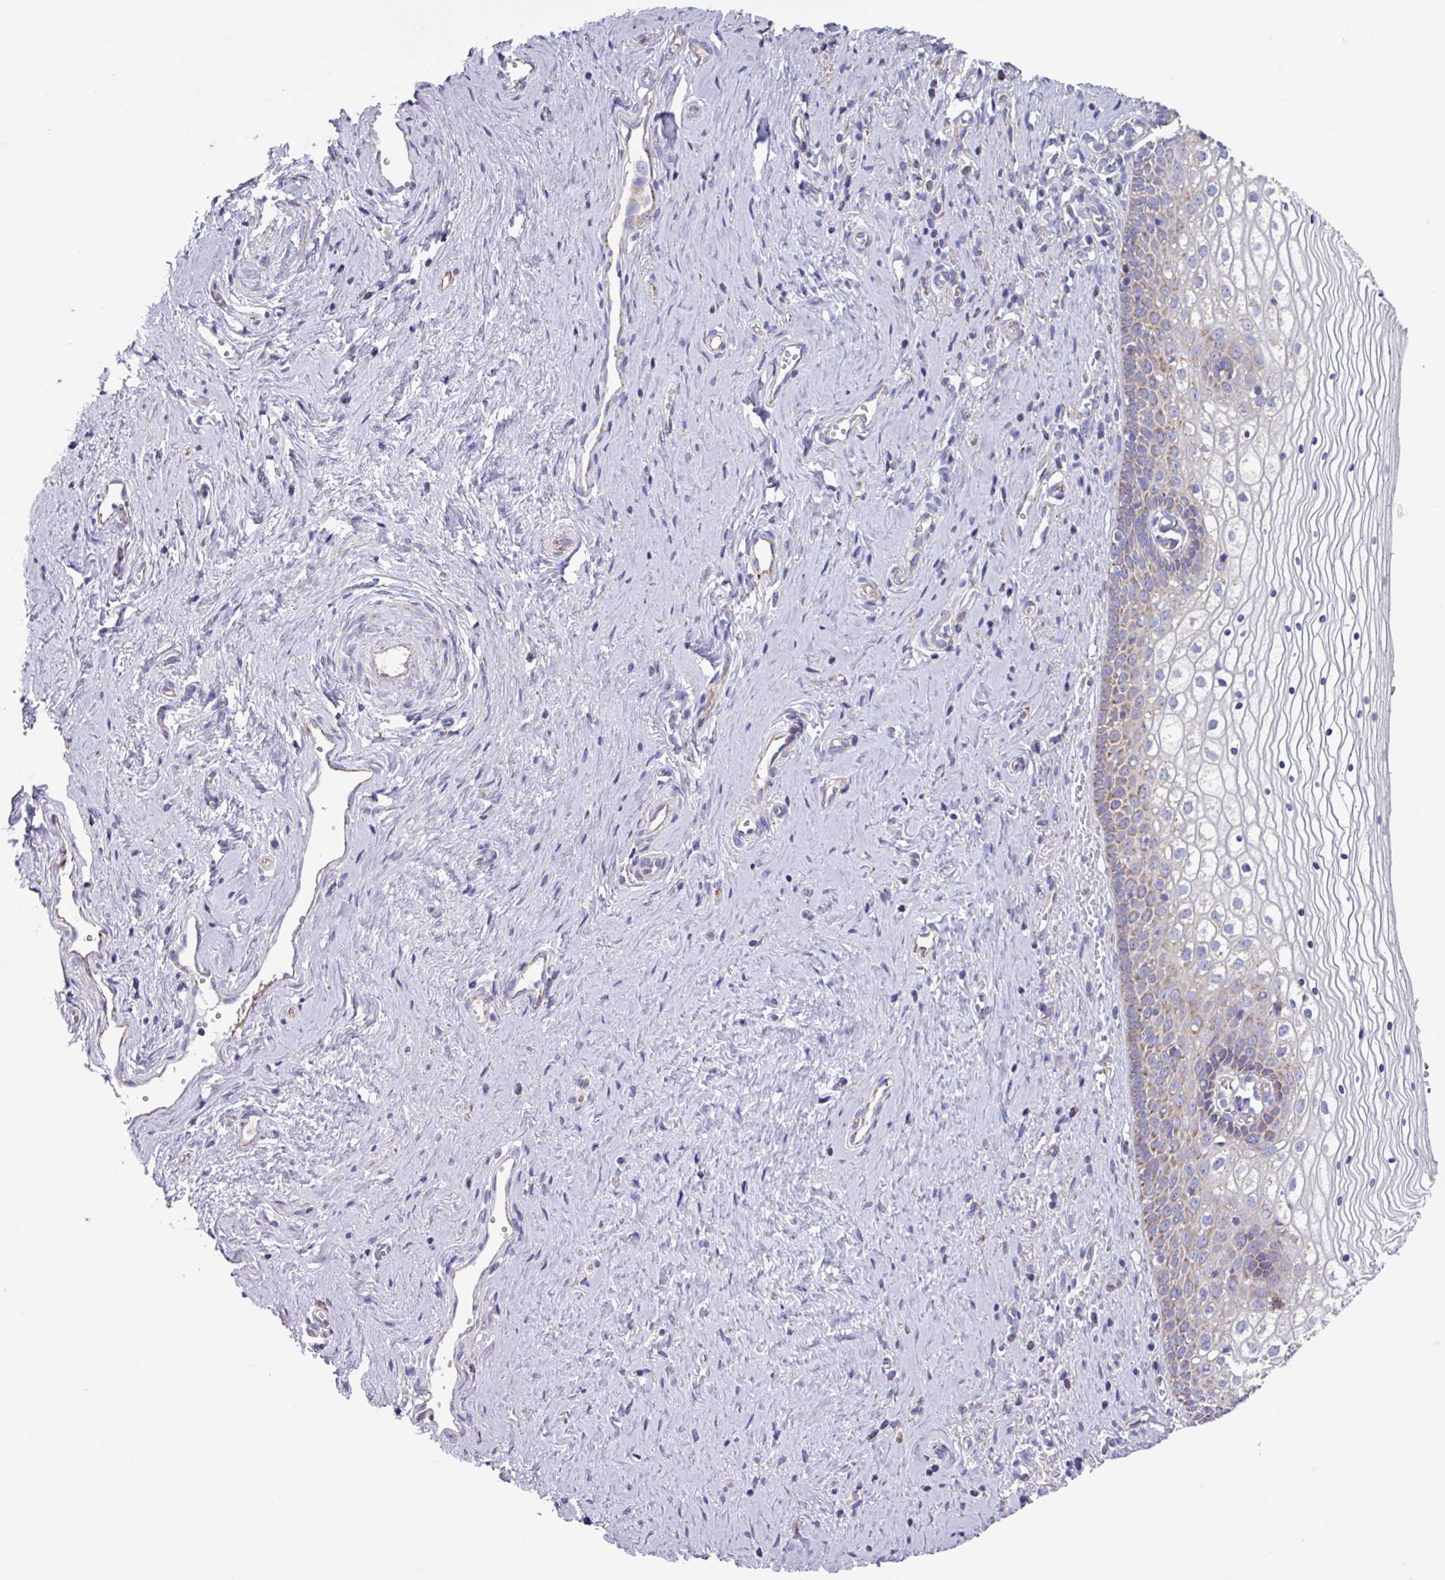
{"staining": {"intensity": "moderate", "quantity": "25%-75%", "location": "cytoplasmic/membranous"}, "tissue": "vagina", "cell_type": "Squamous epithelial cells", "image_type": "normal", "snomed": [{"axis": "morphology", "description": "Normal tissue, NOS"}, {"axis": "topography", "description": "Vagina"}], "caption": "Vagina stained with IHC shows moderate cytoplasmic/membranous staining in approximately 25%-75% of squamous epithelial cells.", "gene": "OTULIN", "patient": {"sex": "female", "age": 59}}